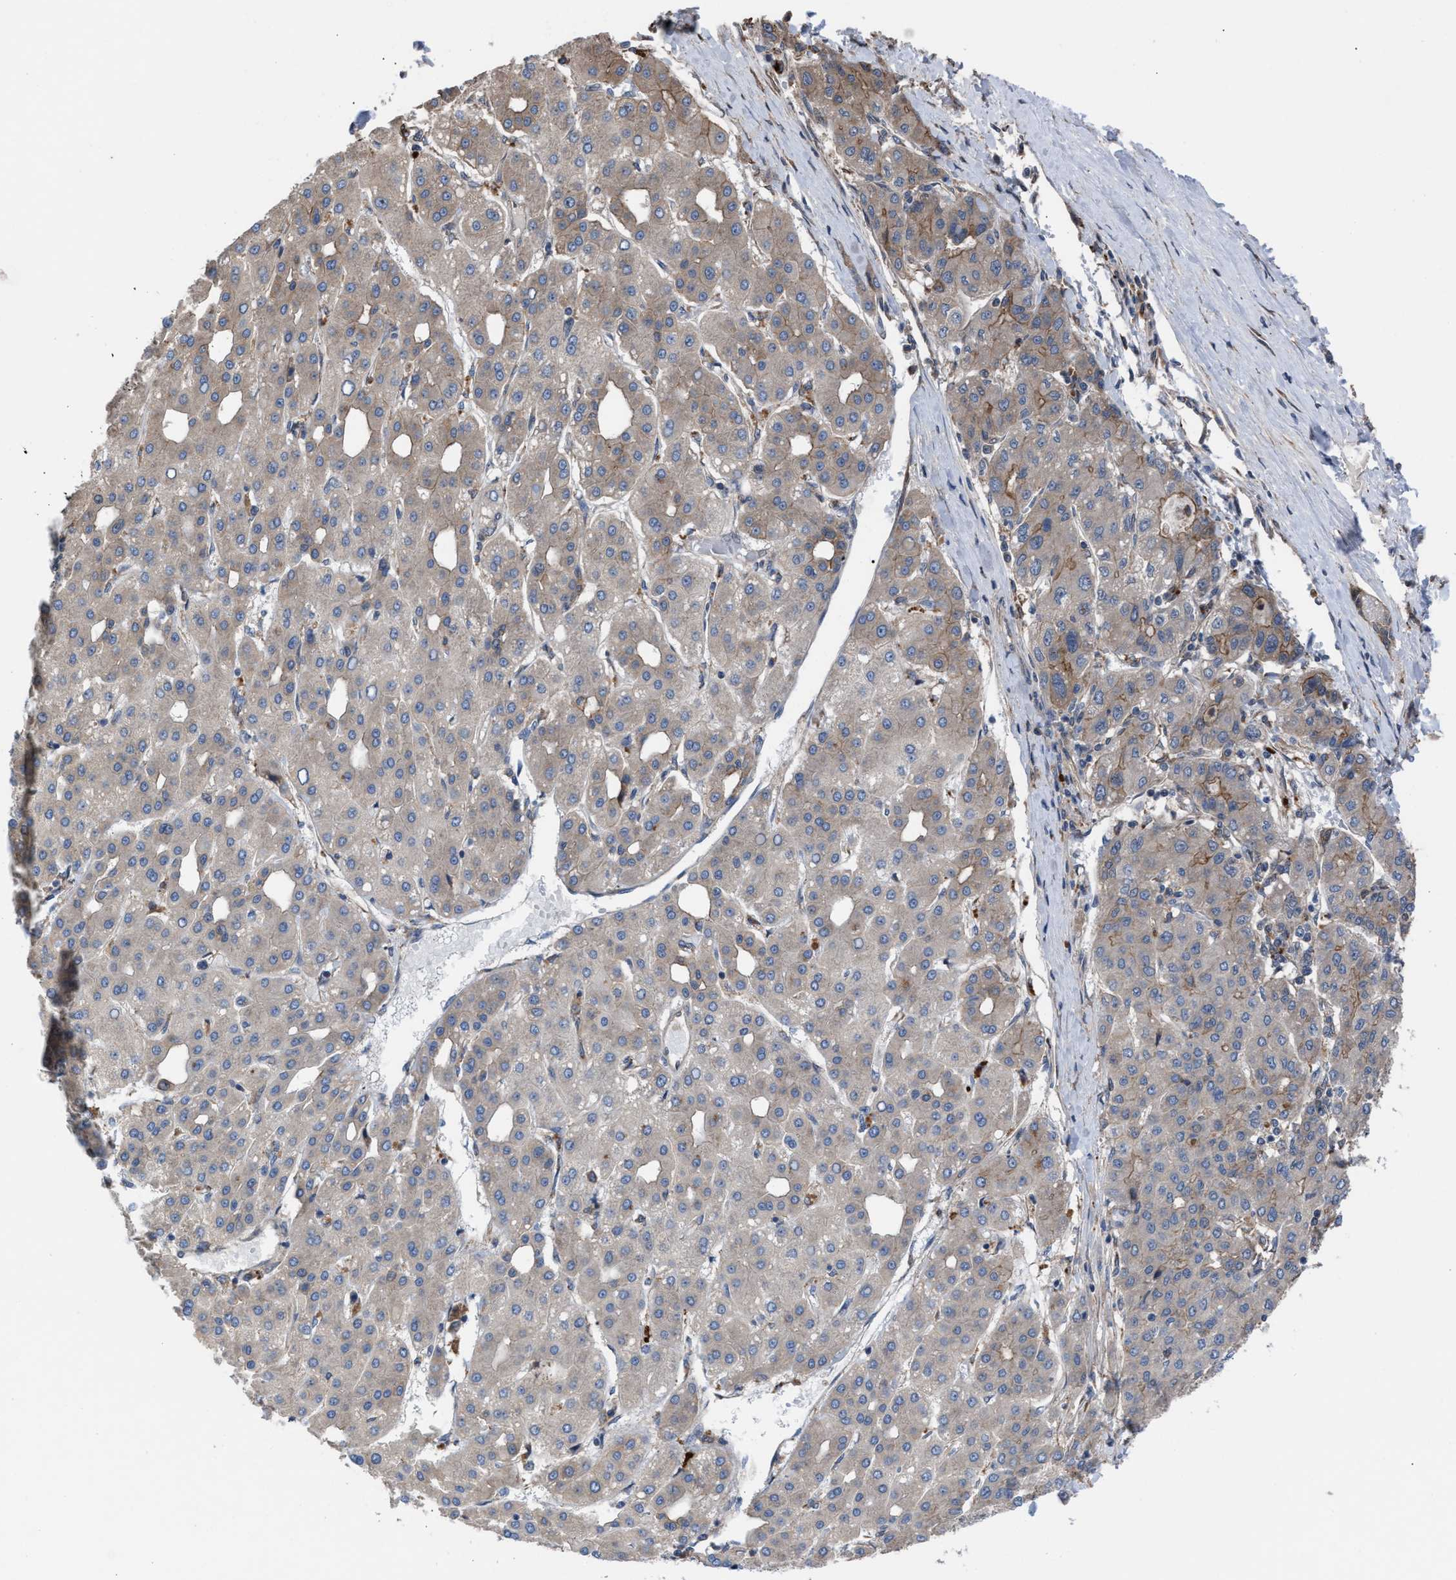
{"staining": {"intensity": "weak", "quantity": "25%-75%", "location": "cytoplasmic/membranous"}, "tissue": "liver cancer", "cell_type": "Tumor cells", "image_type": "cancer", "snomed": [{"axis": "morphology", "description": "Carcinoma, Hepatocellular, NOS"}, {"axis": "topography", "description": "Liver"}], "caption": "An image of liver hepatocellular carcinoma stained for a protein demonstrates weak cytoplasmic/membranous brown staining in tumor cells.", "gene": "TP53BP2", "patient": {"sex": "male", "age": 65}}